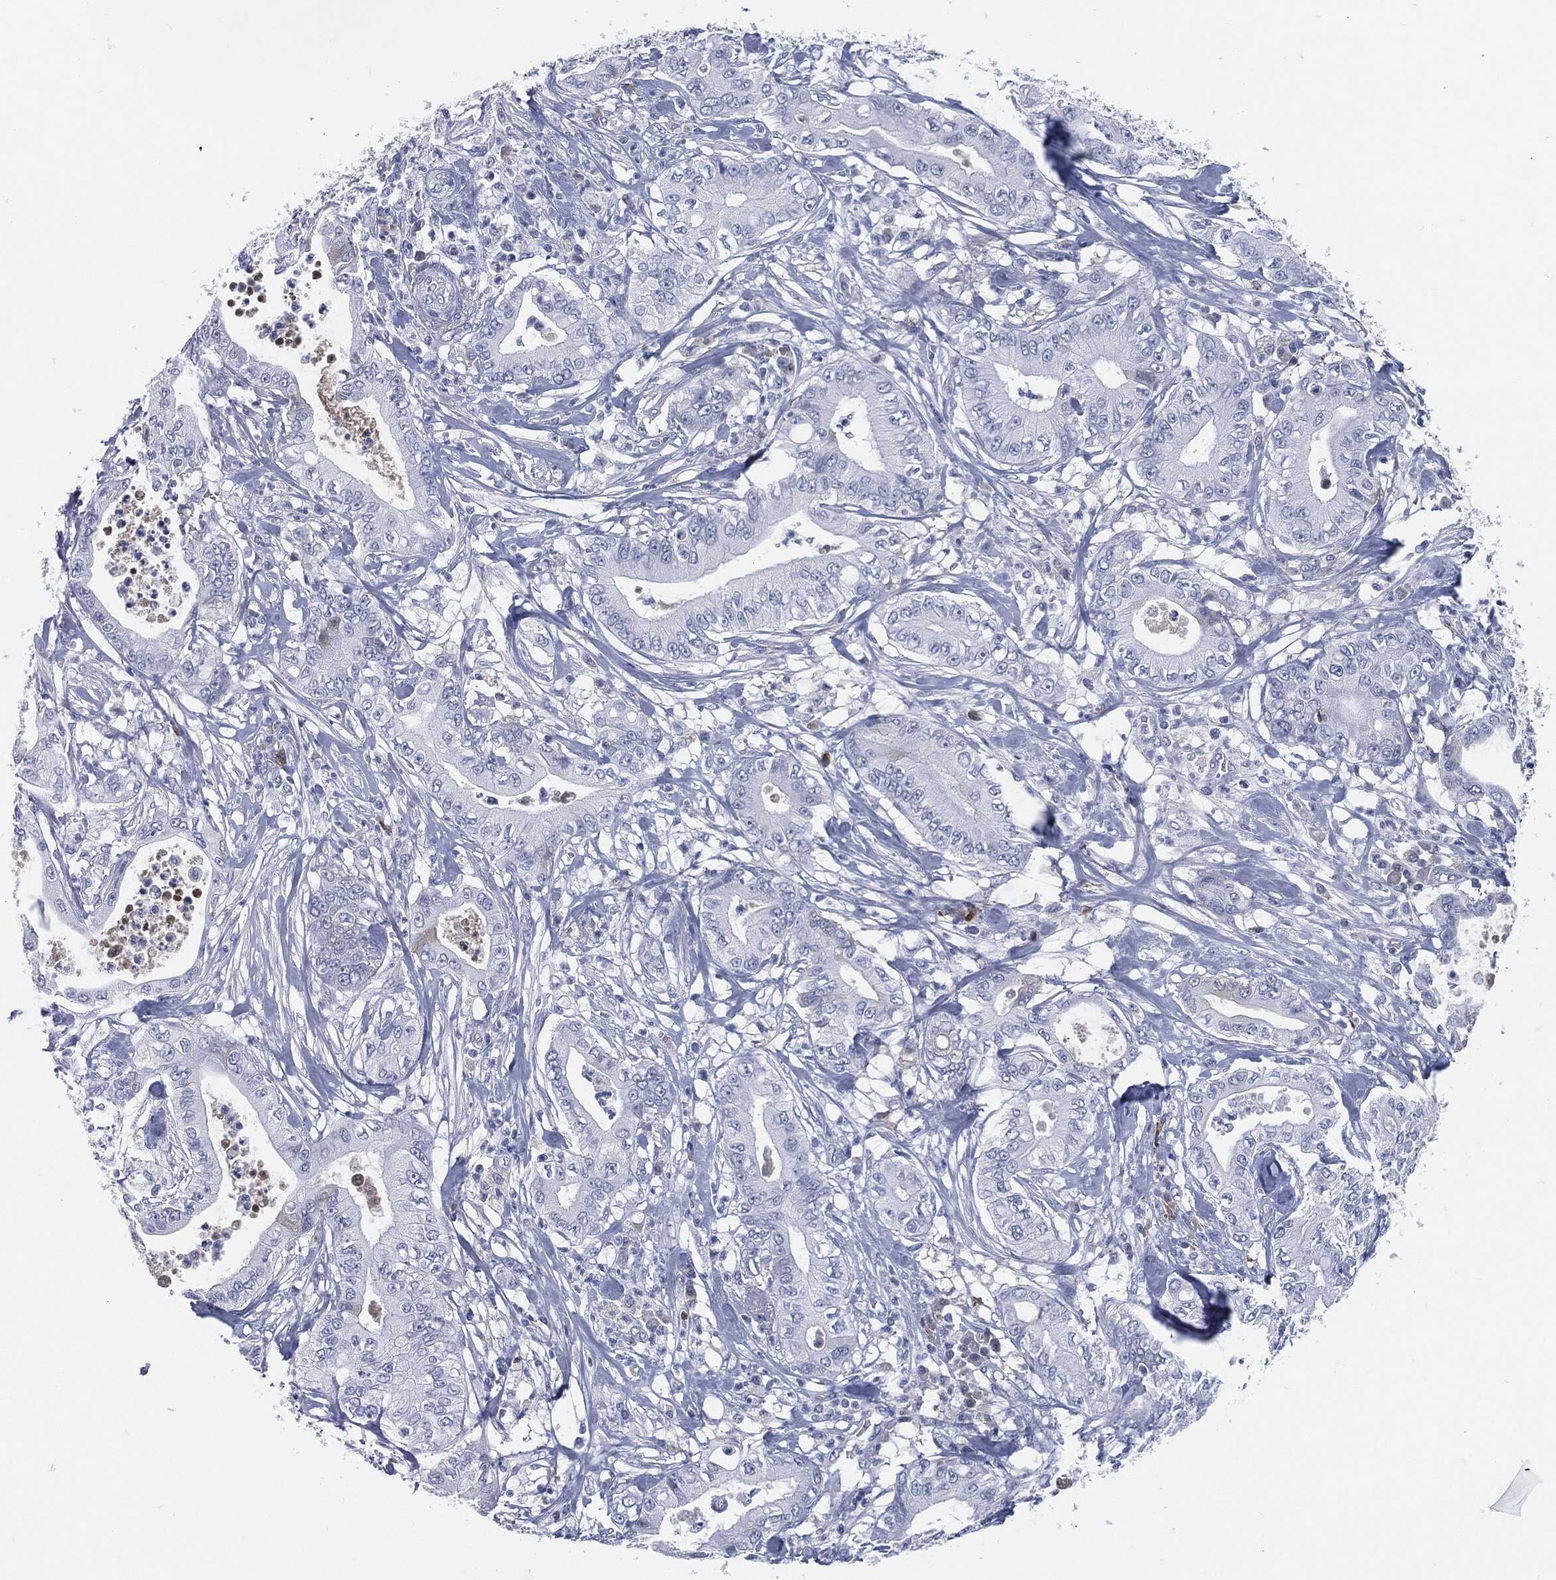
{"staining": {"intensity": "negative", "quantity": "none", "location": "none"}, "tissue": "pancreatic cancer", "cell_type": "Tumor cells", "image_type": "cancer", "snomed": [{"axis": "morphology", "description": "Adenocarcinoma, NOS"}, {"axis": "topography", "description": "Pancreas"}], "caption": "This histopathology image is of pancreatic adenocarcinoma stained with IHC to label a protein in brown with the nuclei are counter-stained blue. There is no staining in tumor cells. (DAB immunohistochemistry (IHC), high magnification).", "gene": "MST1", "patient": {"sex": "male", "age": 71}}